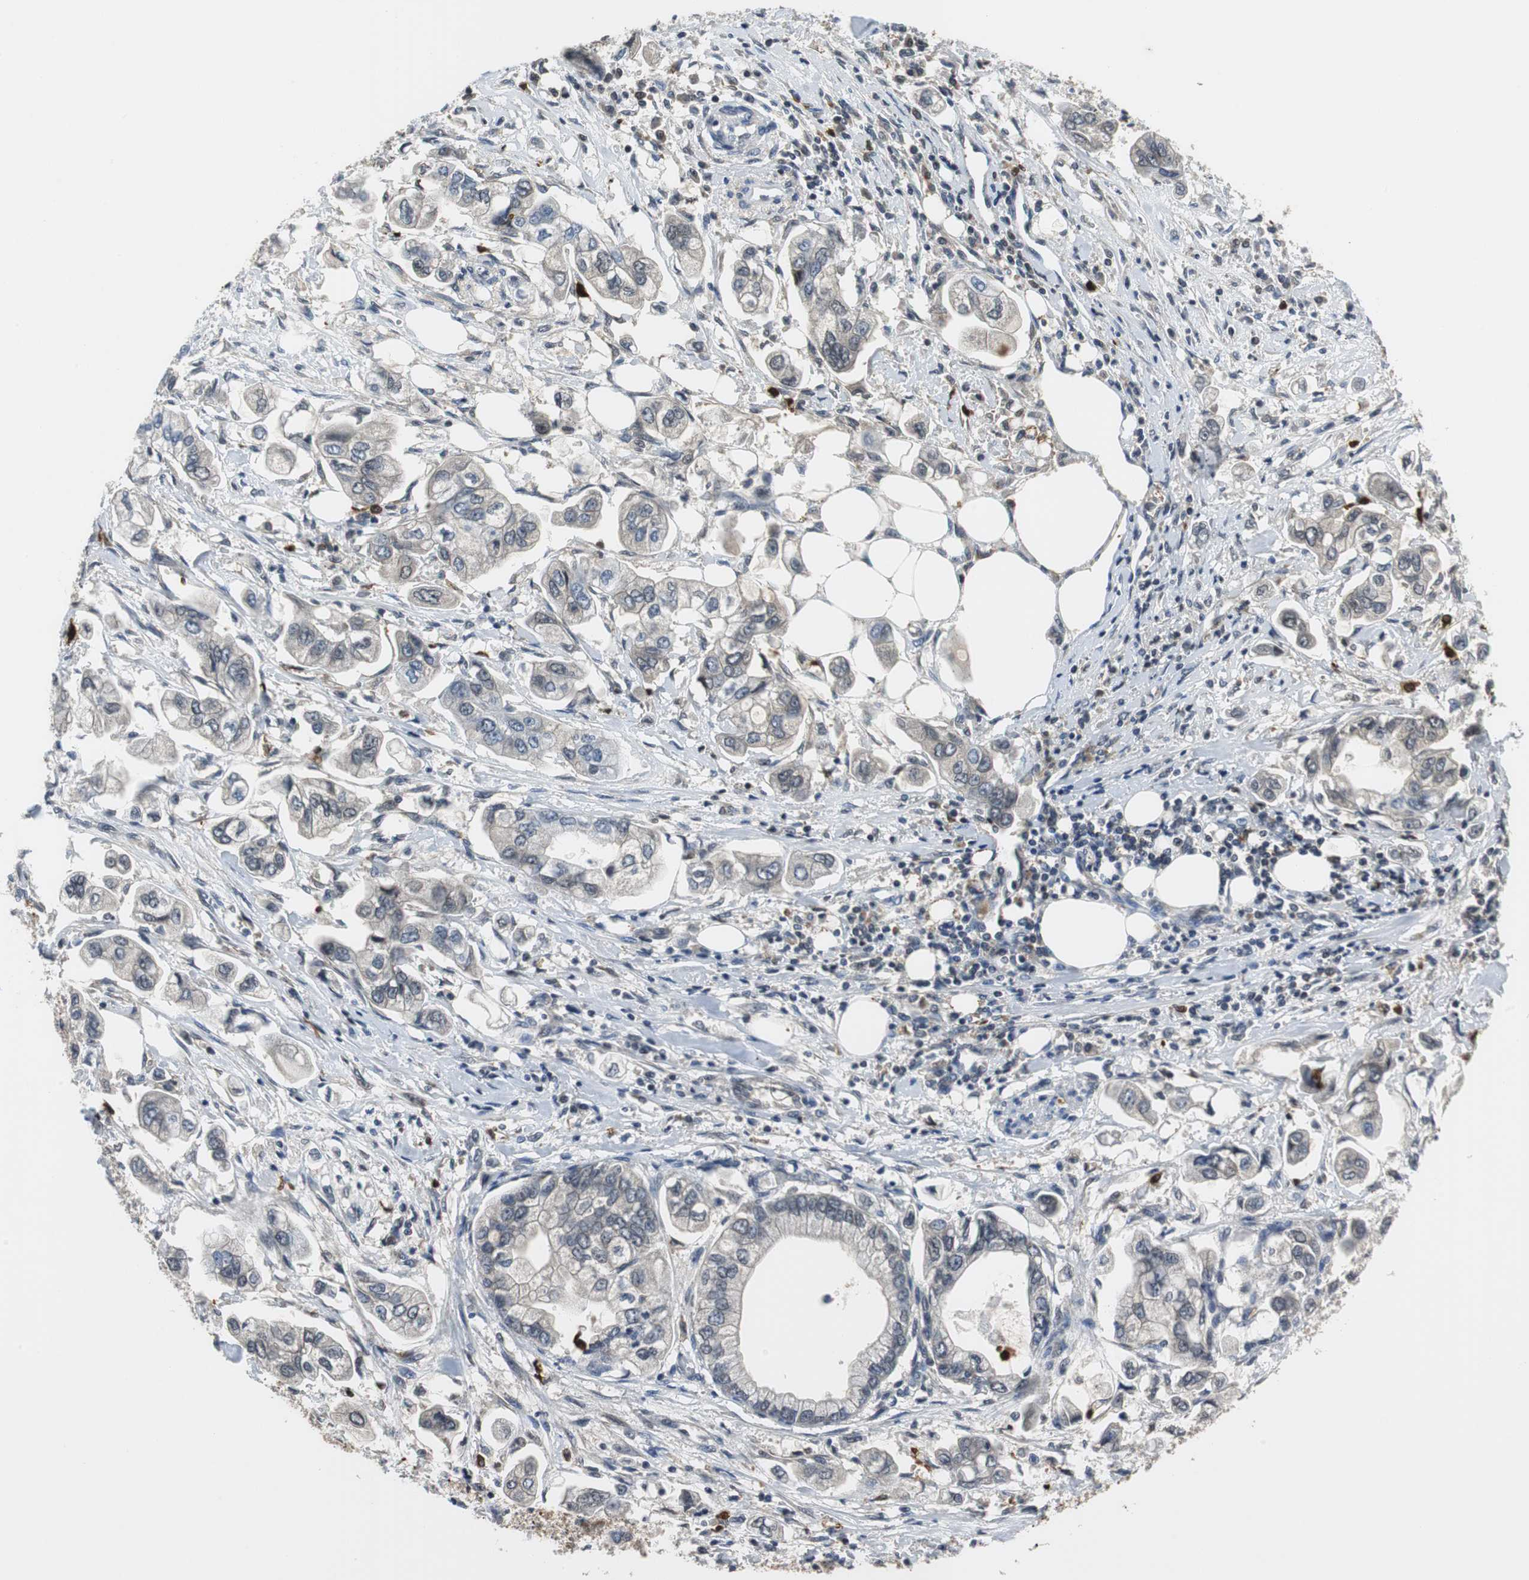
{"staining": {"intensity": "weak", "quantity": "<25%", "location": "nuclear"}, "tissue": "stomach cancer", "cell_type": "Tumor cells", "image_type": "cancer", "snomed": [{"axis": "morphology", "description": "Adenocarcinoma, NOS"}, {"axis": "topography", "description": "Stomach"}], "caption": "A high-resolution photomicrograph shows immunohistochemistry (IHC) staining of stomach adenocarcinoma, which reveals no significant positivity in tumor cells.", "gene": "ORM1", "patient": {"sex": "male", "age": 62}}